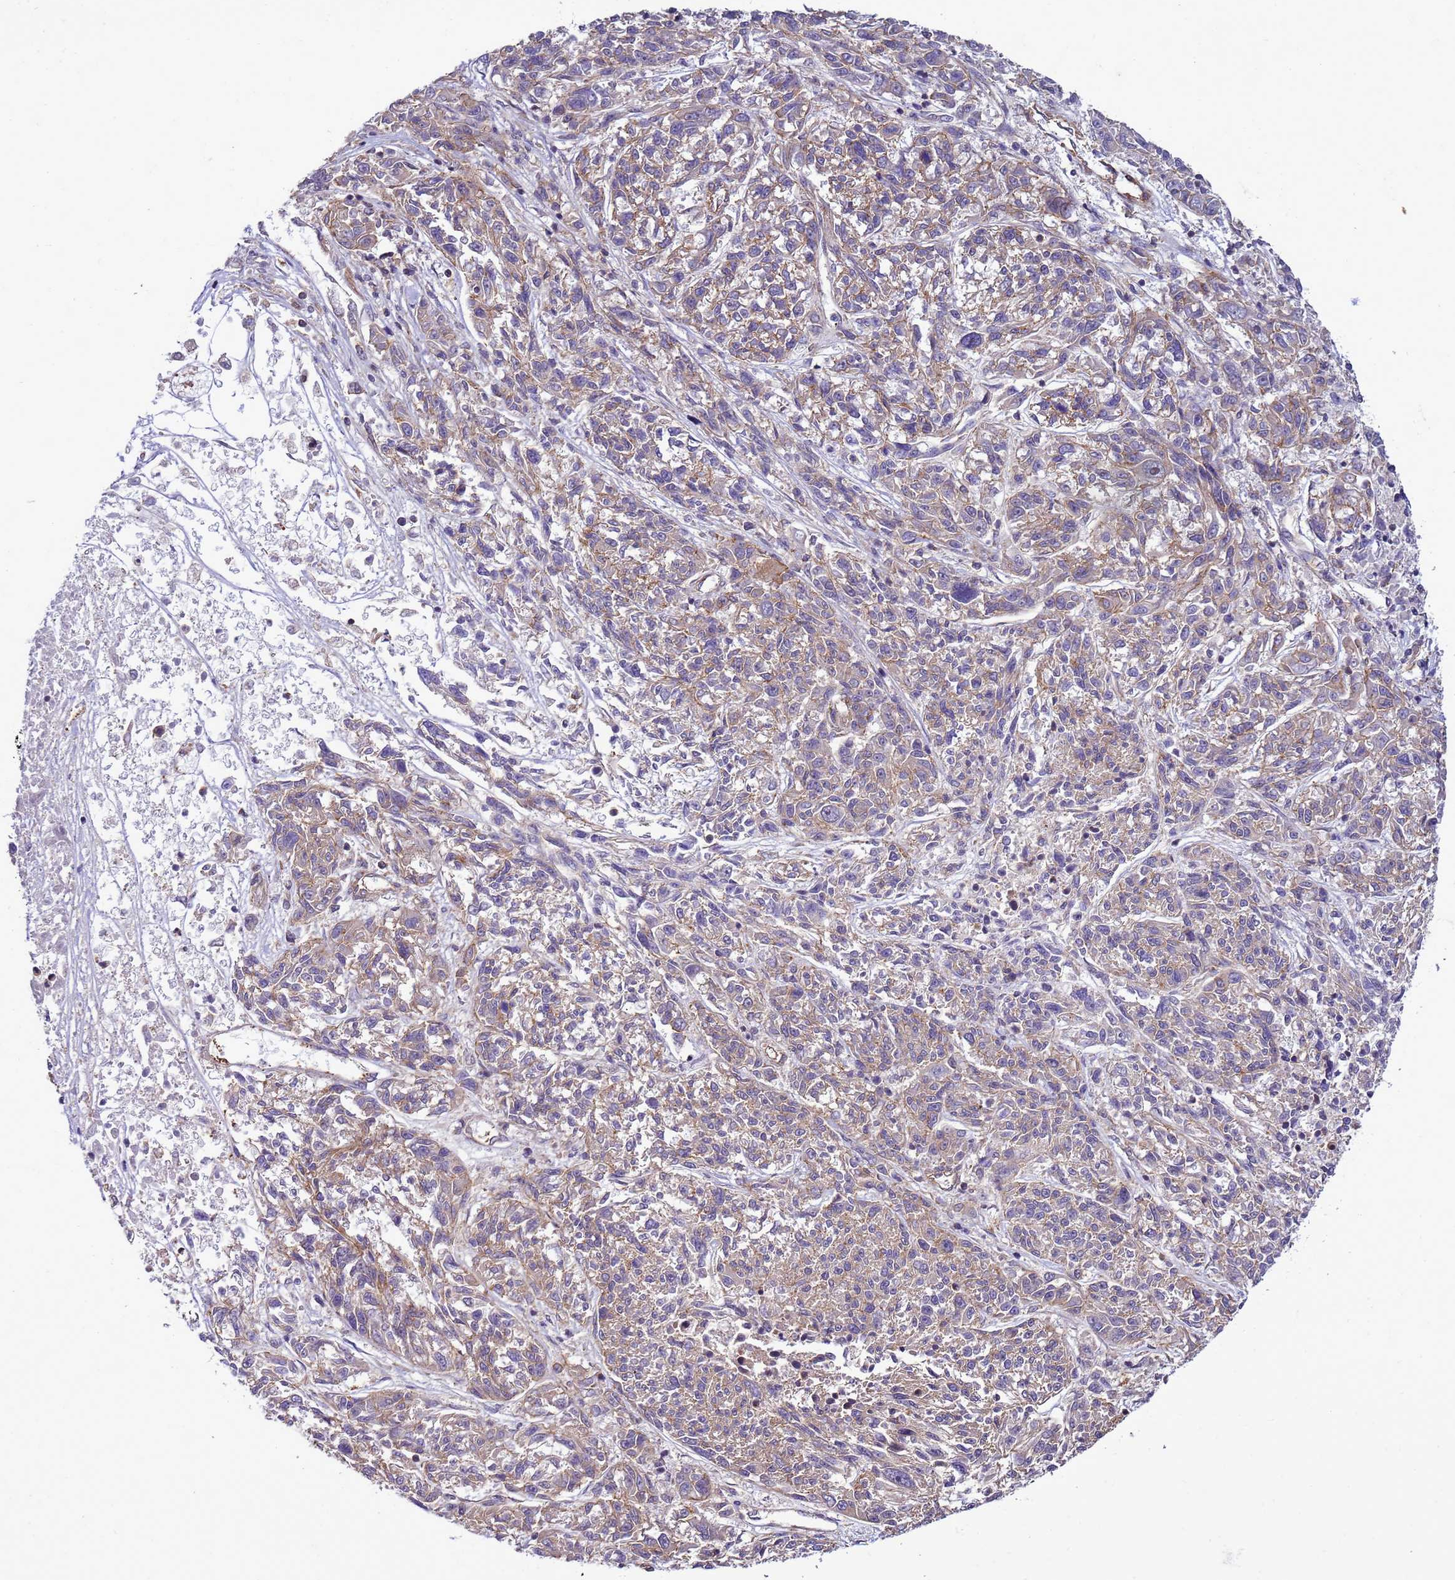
{"staining": {"intensity": "moderate", "quantity": ">75%", "location": "cytoplasmic/membranous"}, "tissue": "melanoma", "cell_type": "Tumor cells", "image_type": "cancer", "snomed": [{"axis": "morphology", "description": "Malignant melanoma, NOS"}, {"axis": "topography", "description": "Skin"}], "caption": "Immunohistochemistry (IHC) (DAB (3,3'-diaminobenzidine)) staining of melanoma reveals moderate cytoplasmic/membranous protein staining in approximately >75% of tumor cells.", "gene": "GEN1", "patient": {"sex": "male", "age": 53}}